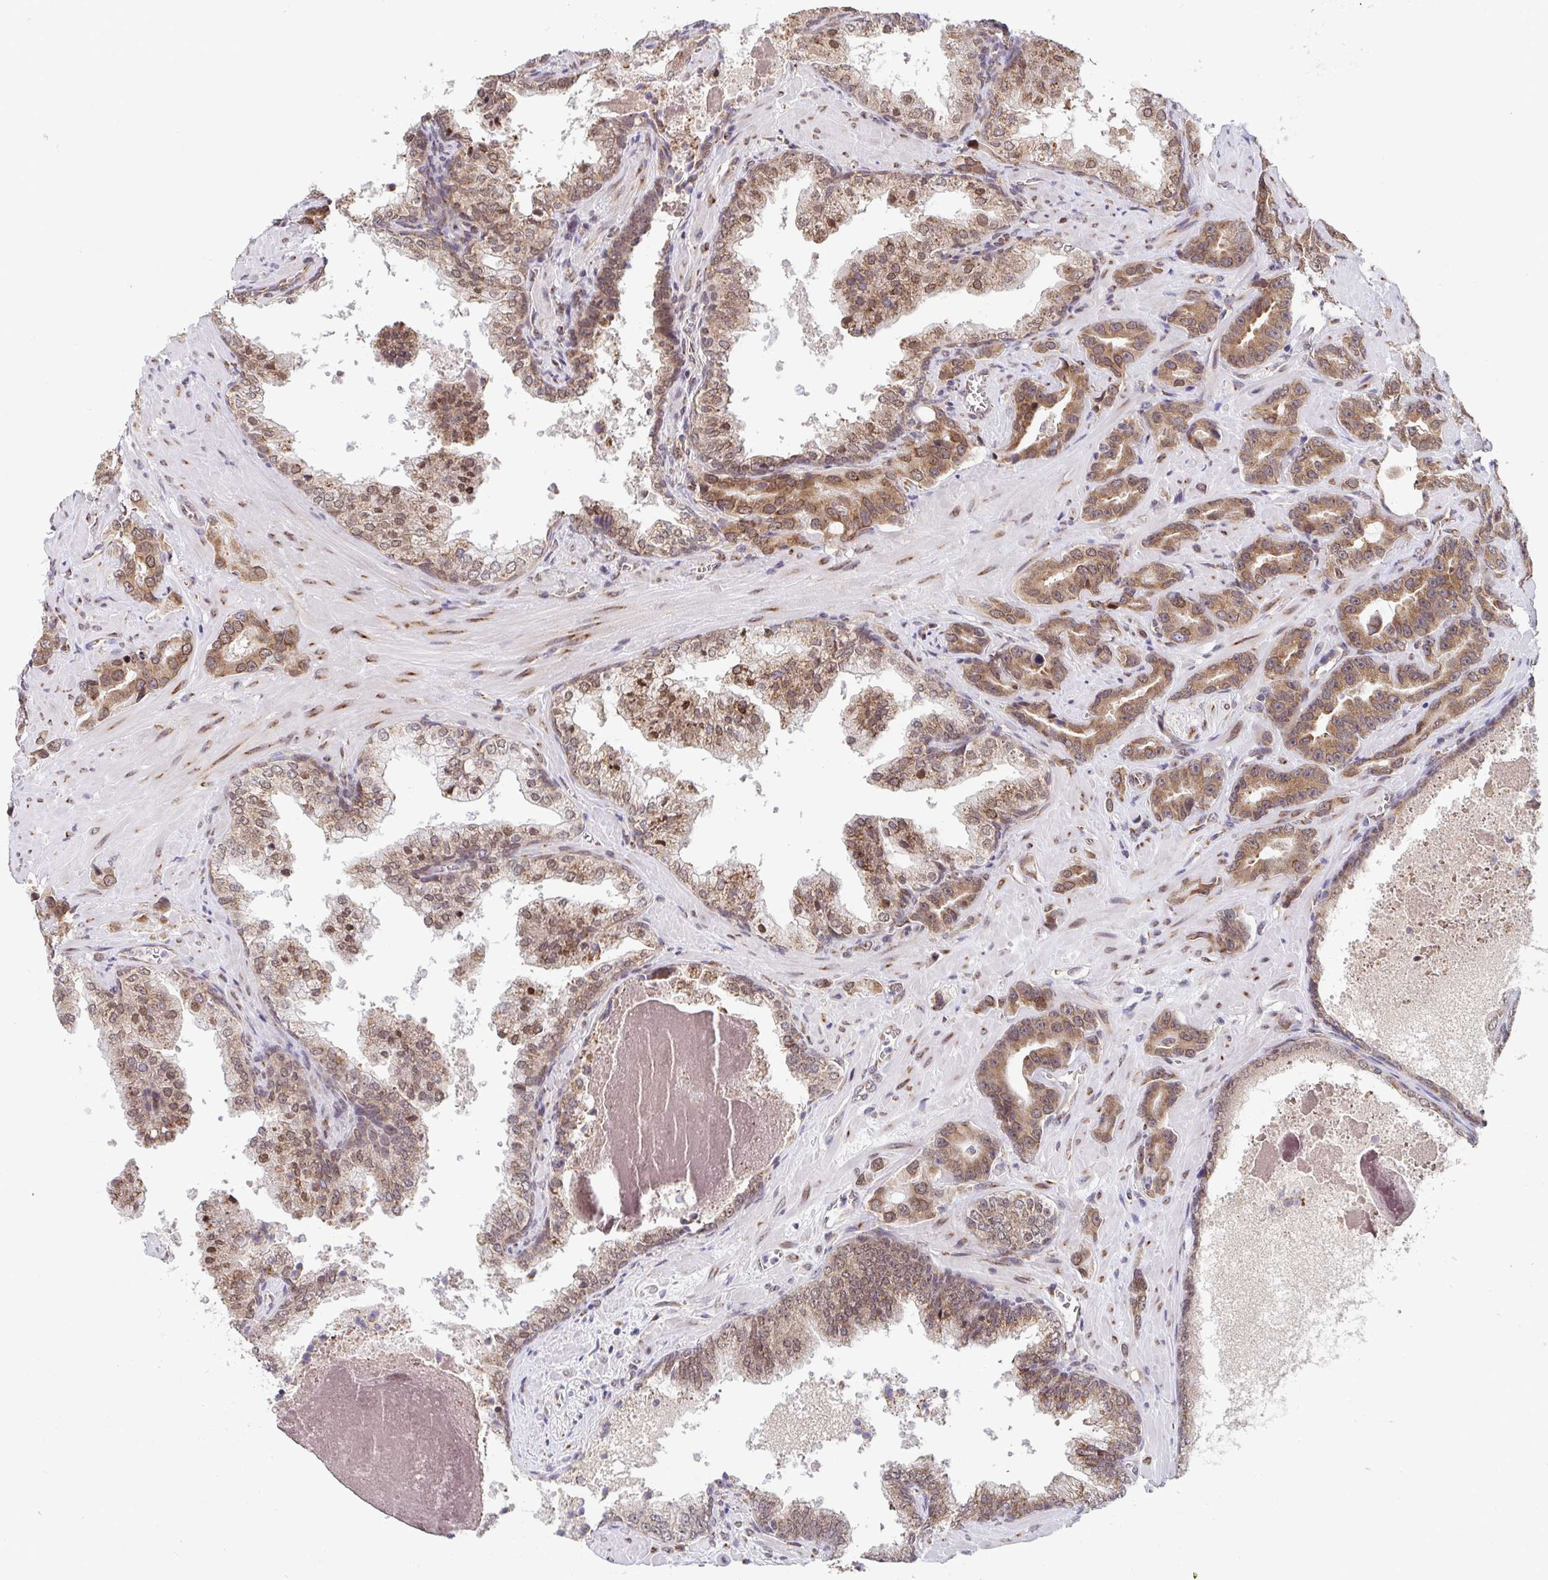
{"staining": {"intensity": "moderate", "quantity": ">75%", "location": "cytoplasmic/membranous"}, "tissue": "prostate cancer", "cell_type": "Tumor cells", "image_type": "cancer", "snomed": [{"axis": "morphology", "description": "Adenocarcinoma, High grade"}, {"axis": "topography", "description": "Prostate"}], "caption": "Immunohistochemical staining of human prostate cancer (high-grade adenocarcinoma) exhibits medium levels of moderate cytoplasmic/membranous positivity in approximately >75% of tumor cells. (DAB IHC, brown staining for protein, blue staining for nuclei).", "gene": "ATP5MJ", "patient": {"sex": "male", "age": 65}}